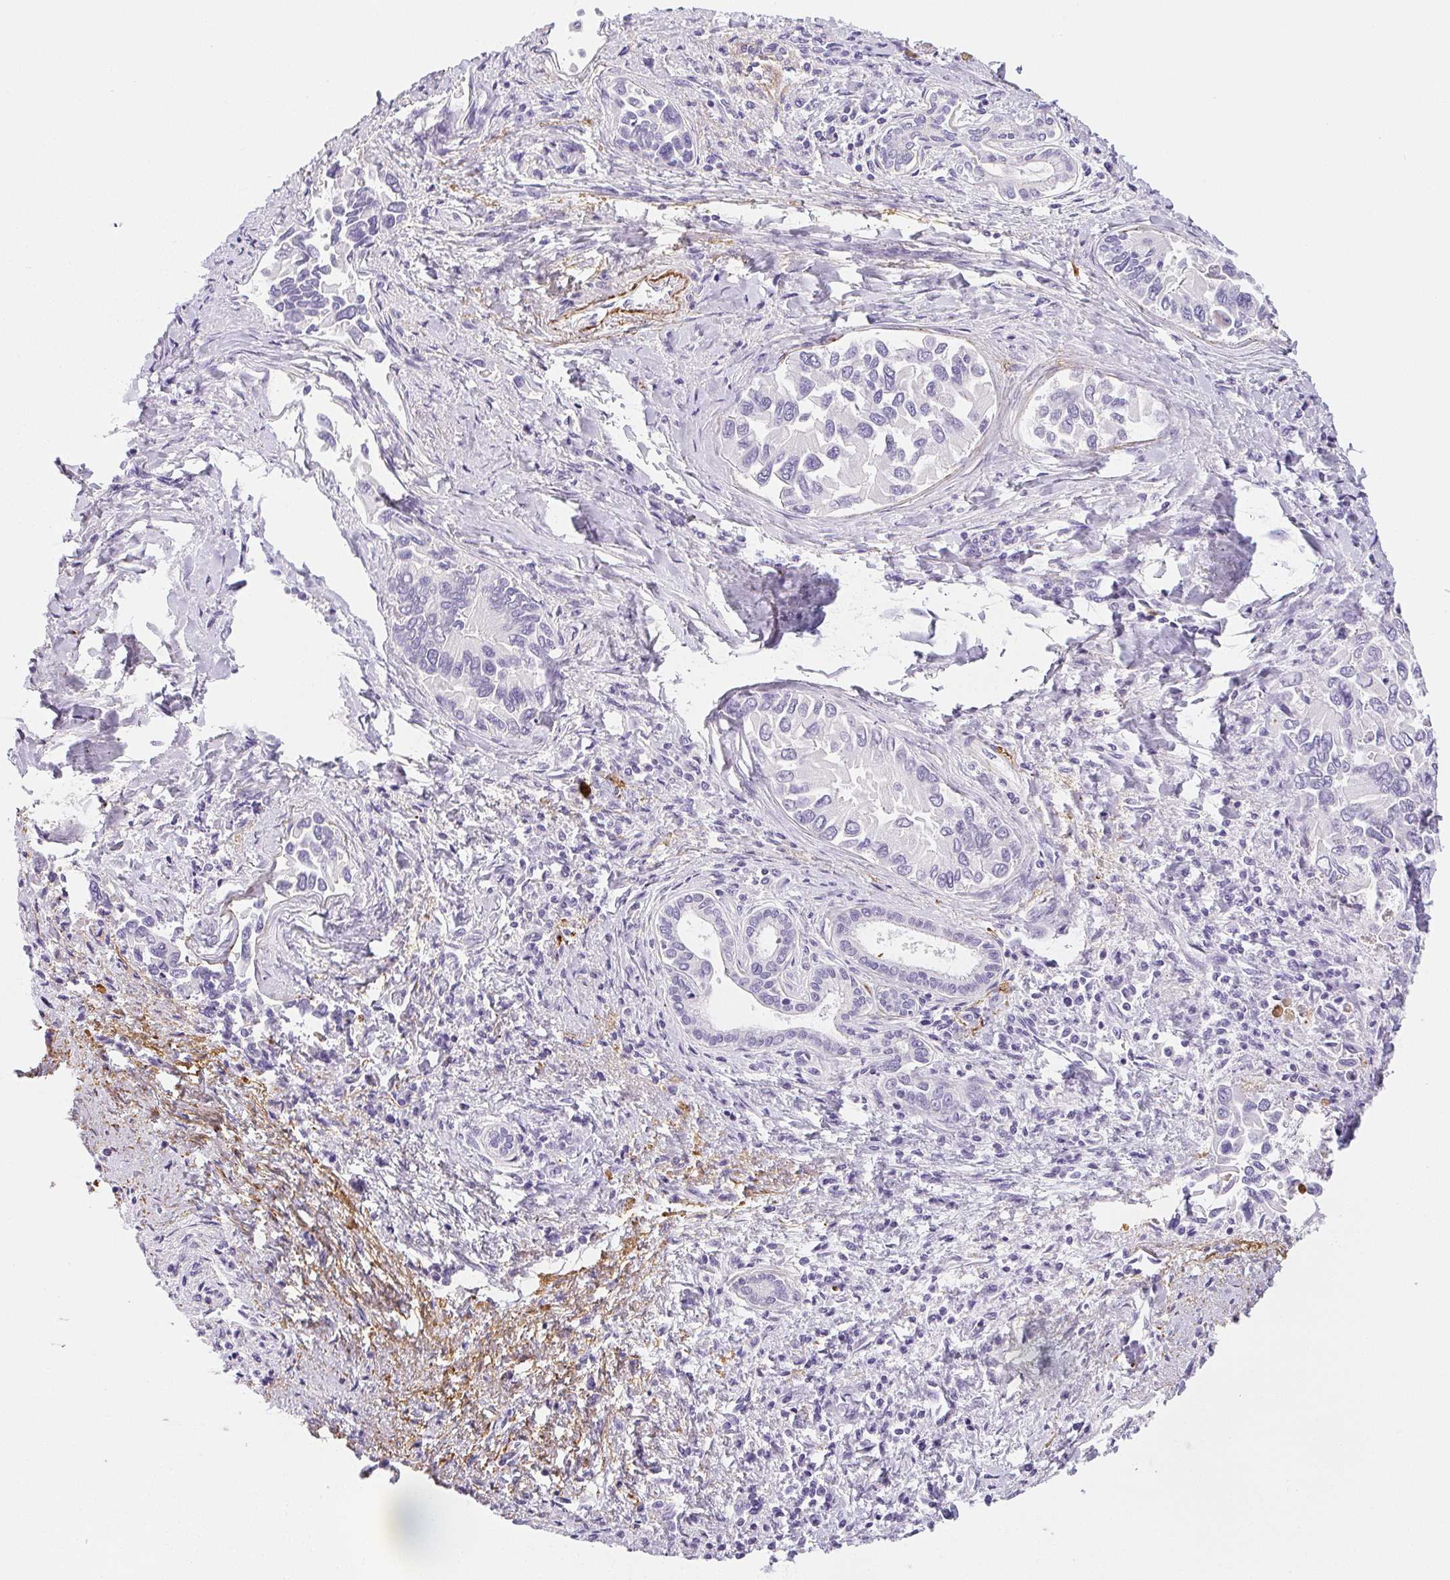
{"staining": {"intensity": "negative", "quantity": "none", "location": "none"}, "tissue": "liver cancer", "cell_type": "Tumor cells", "image_type": "cancer", "snomed": [{"axis": "morphology", "description": "Cholangiocarcinoma"}, {"axis": "topography", "description": "Liver"}], "caption": "Immunohistochemical staining of cholangiocarcinoma (liver) demonstrates no significant staining in tumor cells.", "gene": "VTN", "patient": {"sex": "male", "age": 66}}